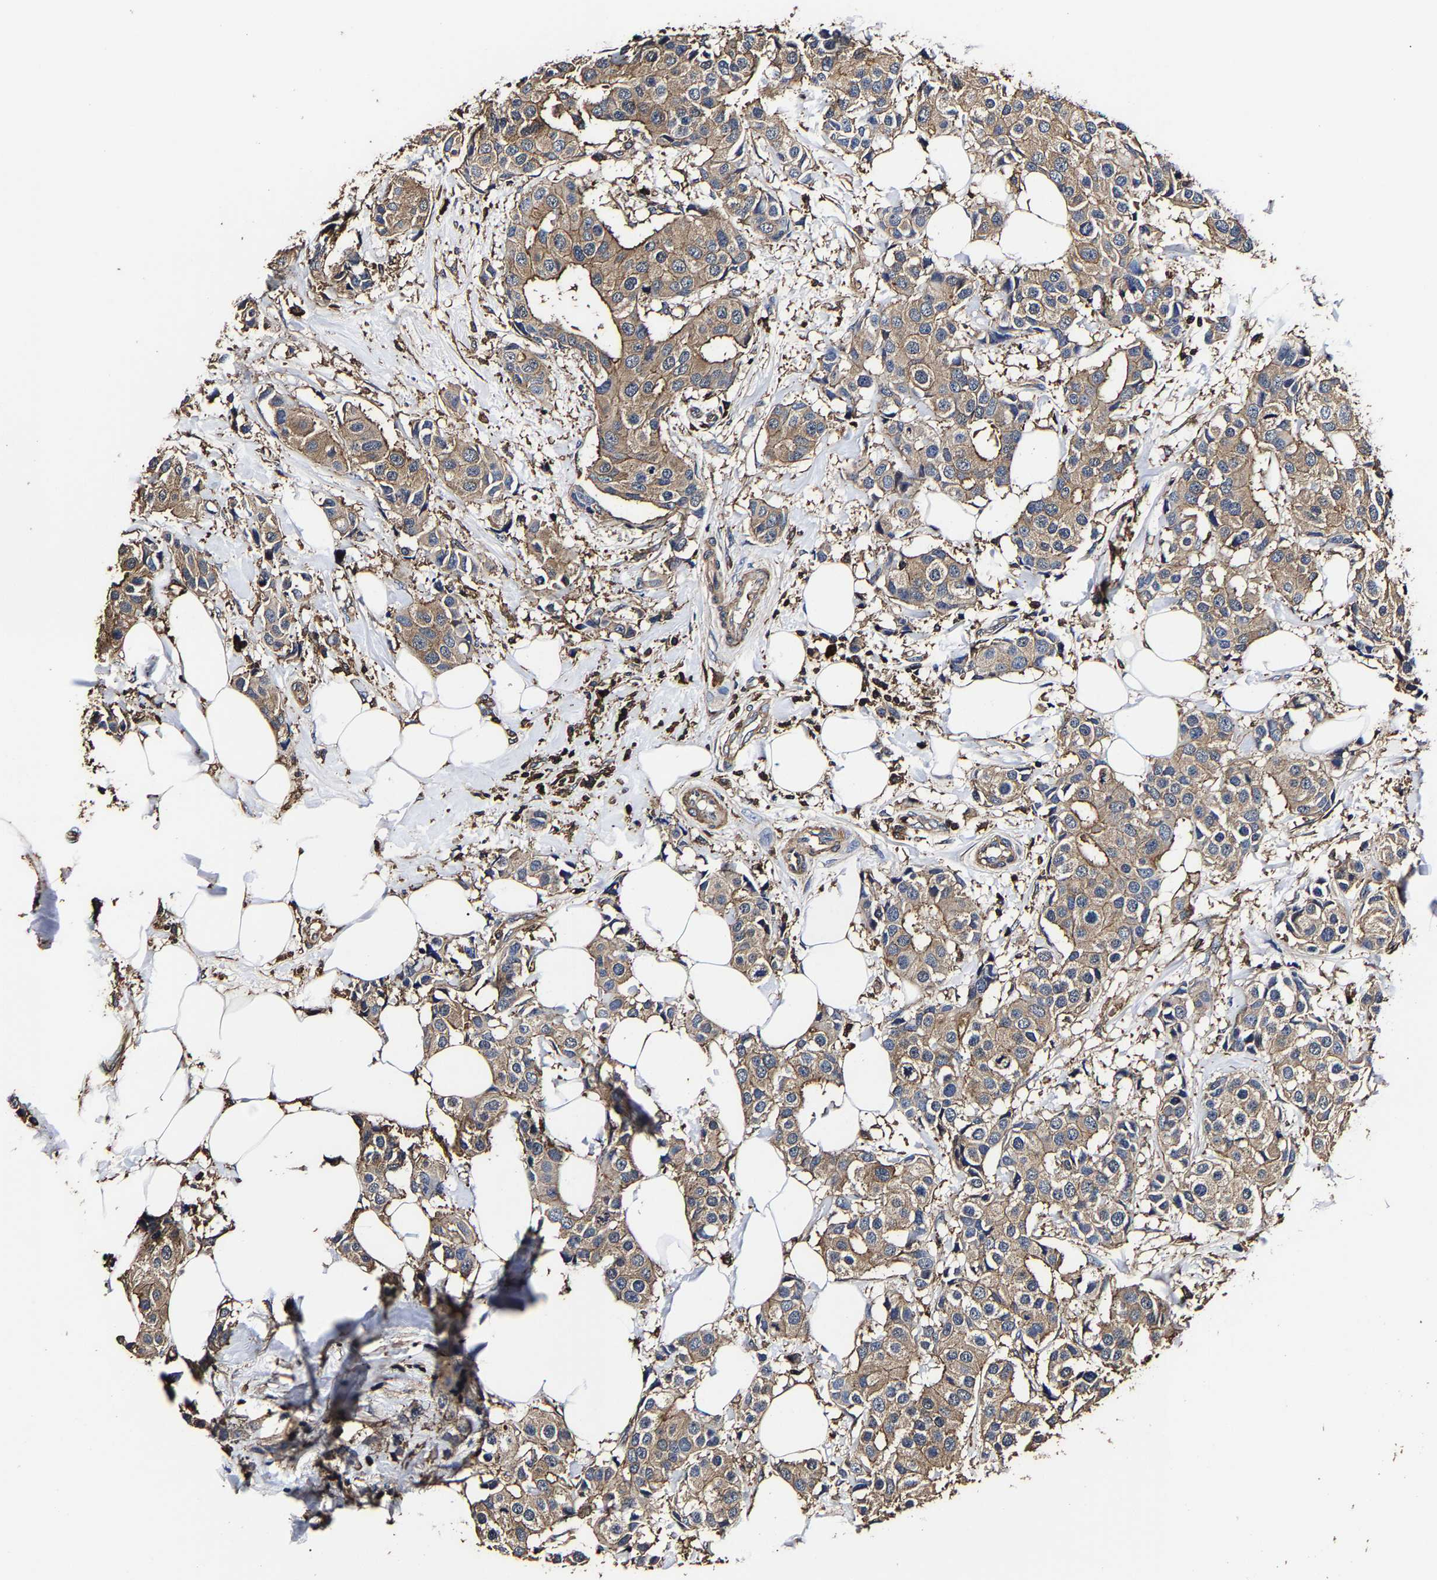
{"staining": {"intensity": "moderate", "quantity": ">75%", "location": "cytoplasmic/membranous"}, "tissue": "breast cancer", "cell_type": "Tumor cells", "image_type": "cancer", "snomed": [{"axis": "morphology", "description": "Normal tissue, NOS"}, {"axis": "morphology", "description": "Duct carcinoma"}, {"axis": "topography", "description": "Breast"}], "caption": "Protein staining displays moderate cytoplasmic/membranous positivity in approximately >75% of tumor cells in breast intraductal carcinoma. (IHC, brightfield microscopy, high magnification).", "gene": "SSH3", "patient": {"sex": "female", "age": 39}}